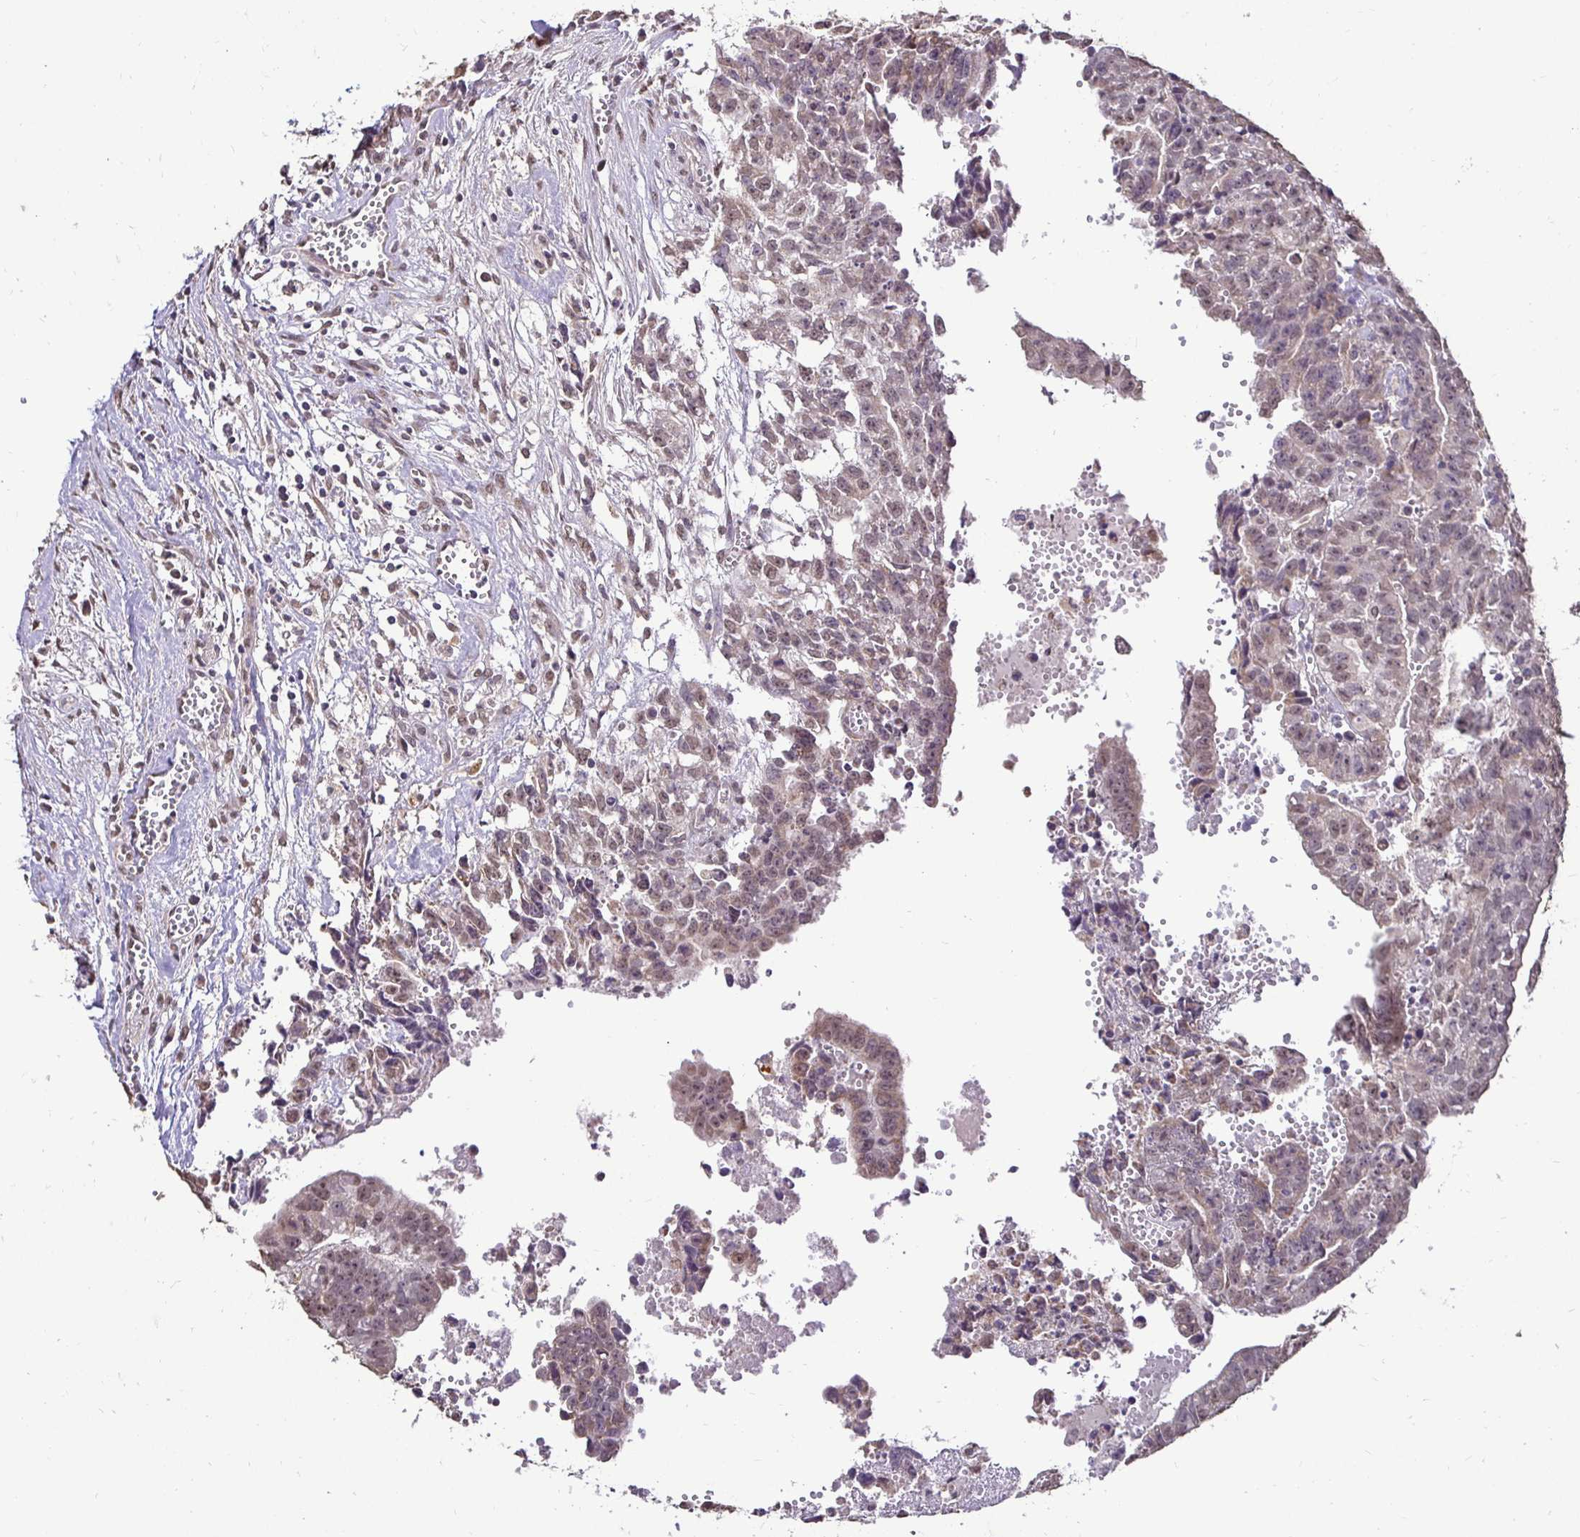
{"staining": {"intensity": "weak", "quantity": "25%-75%", "location": "nuclear"}, "tissue": "testis cancer", "cell_type": "Tumor cells", "image_type": "cancer", "snomed": [{"axis": "morphology", "description": "Carcinoma, Embryonal, NOS"}, {"axis": "morphology", "description": "Teratoma, malignant, NOS"}, {"axis": "topography", "description": "Testis"}], "caption": "Protein expression analysis of testis cancer (teratoma (malignant)) reveals weak nuclear expression in approximately 25%-75% of tumor cells.", "gene": "RHEBL1", "patient": {"sex": "male", "age": 24}}